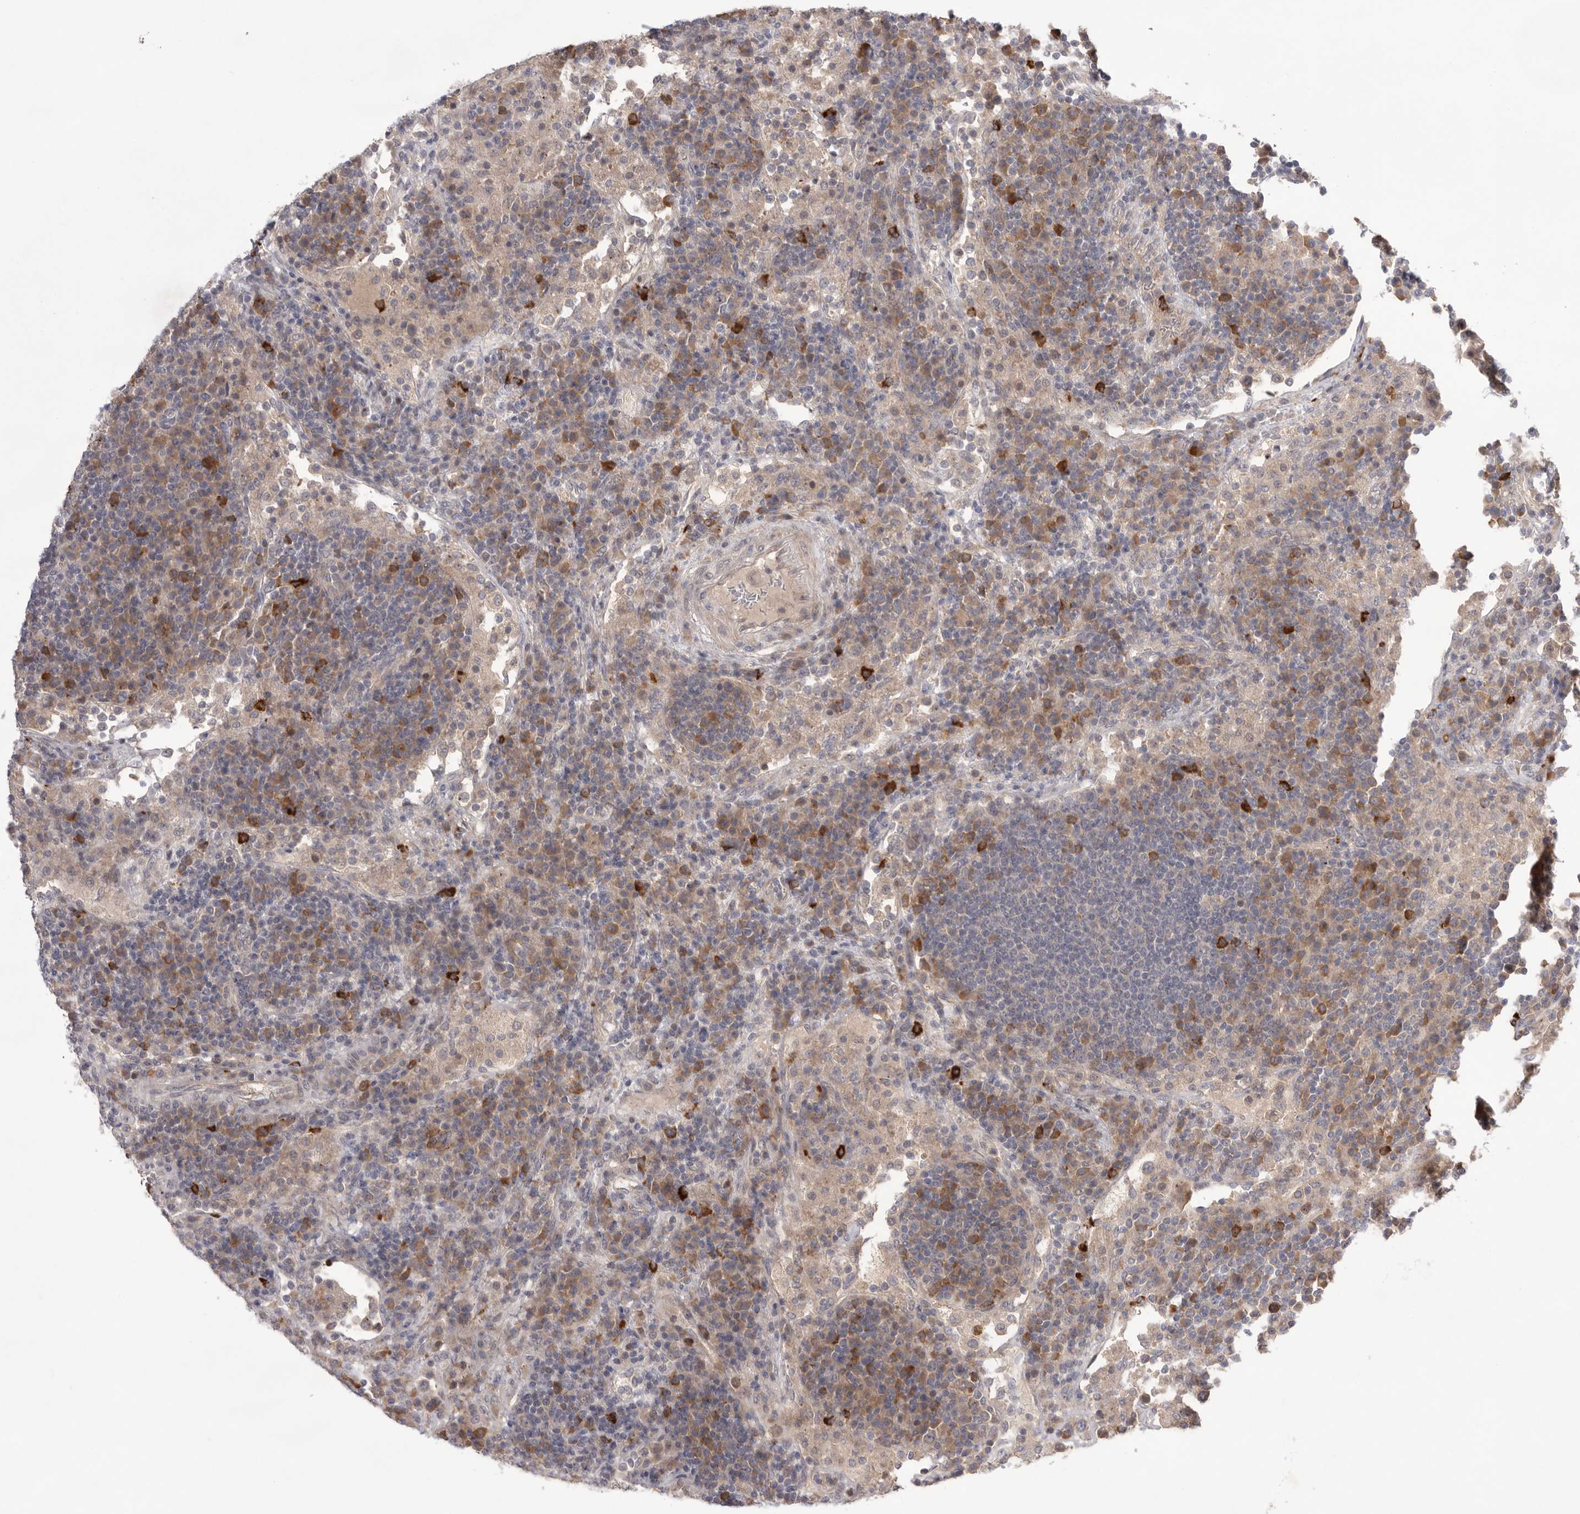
{"staining": {"intensity": "moderate", "quantity": "<25%", "location": "cytoplasmic/membranous"}, "tissue": "lymph node", "cell_type": "Germinal center cells", "image_type": "normal", "snomed": [{"axis": "morphology", "description": "Normal tissue, NOS"}, {"axis": "topography", "description": "Lymph node"}], "caption": "Protein staining of normal lymph node reveals moderate cytoplasmic/membranous staining in approximately <25% of germinal center cells.", "gene": "NRCAM", "patient": {"sex": "female", "age": 53}}